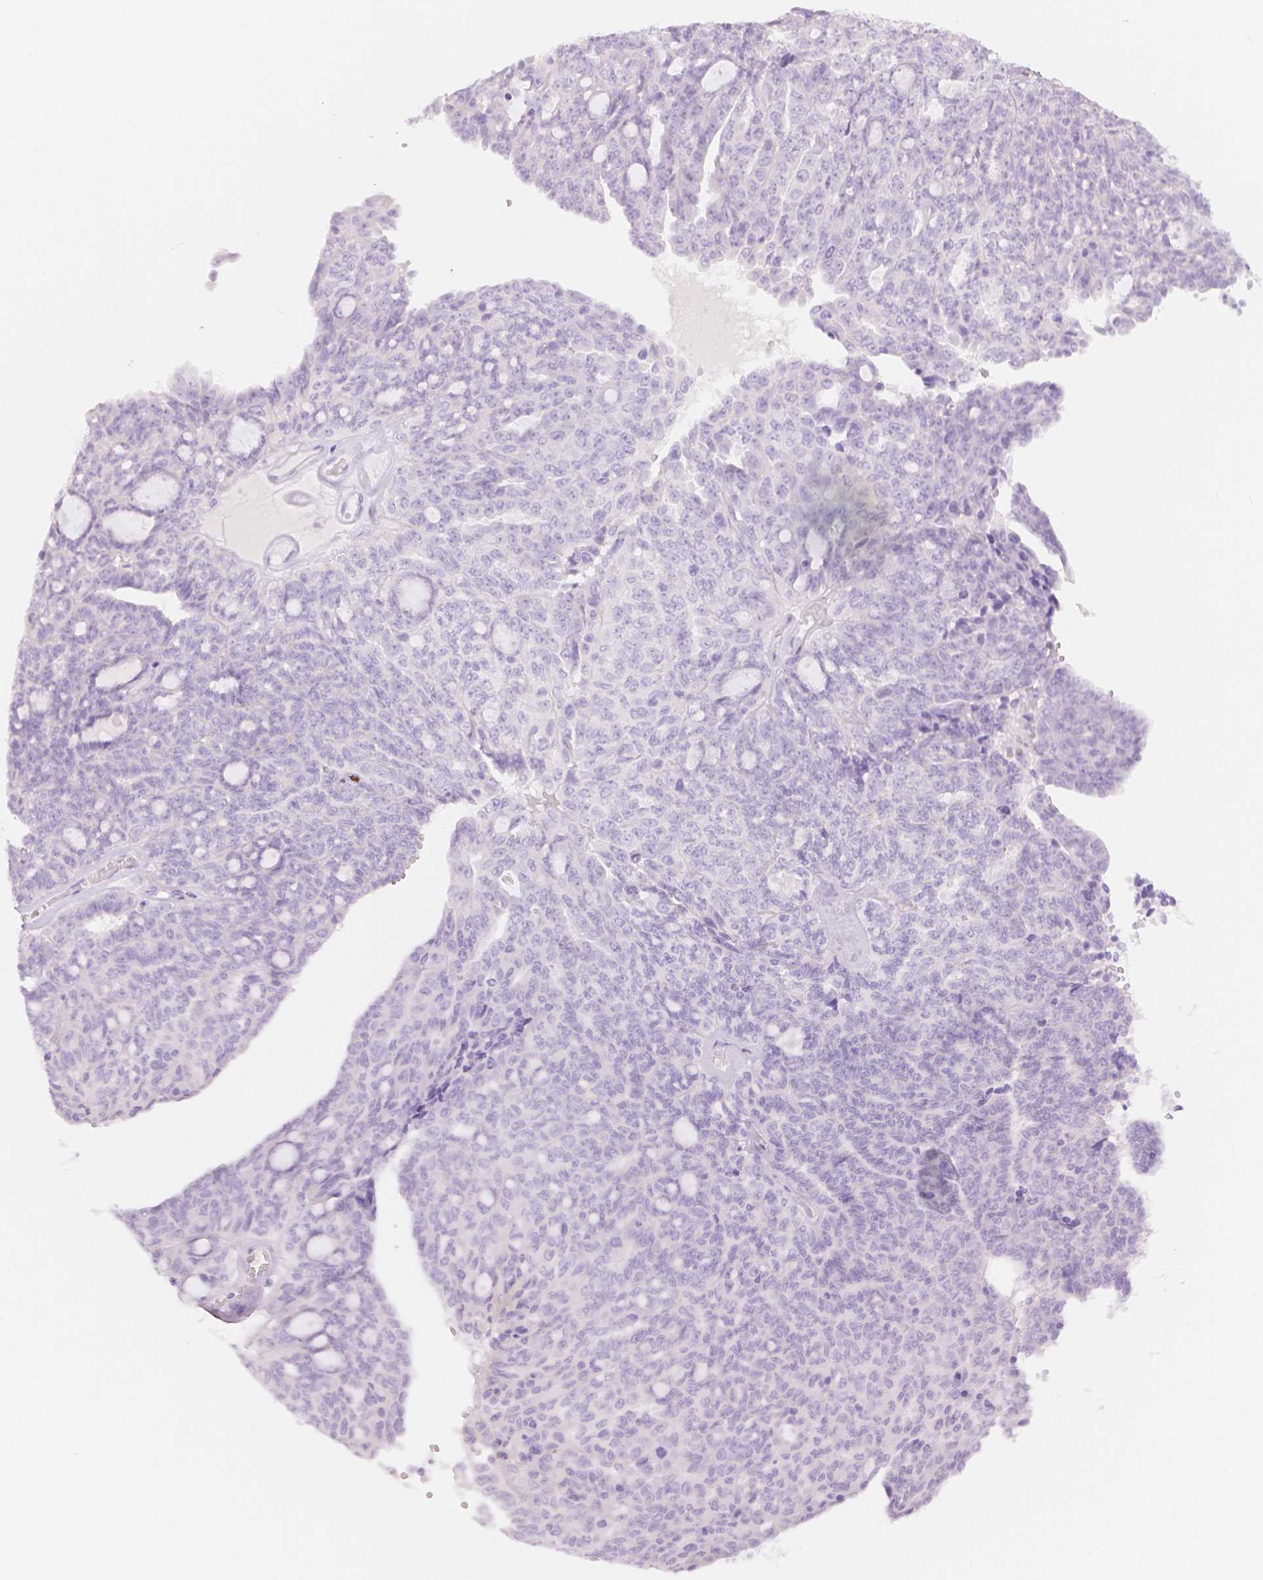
{"staining": {"intensity": "negative", "quantity": "none", "location": "none"}, "tissue": "ovarian cancer", "cell_type": "Tumor cells", "image_type": "cancer", "snomed": [{"axis": "morphology", "description": "Cystadenocarcinoma, serous, NOS"}, {"axis": "topography", "description": "Ovary"}], "caption": "IHC image of neoplastic tissue: human serous cystadenocarcinoma (ovarian) stained with DAB (3,3'-diaminobenzidine) shows no significant protein positivity in tumor cells.", "gene": "SLC27A5", "patient": {"sex": "female", "age": 71}}